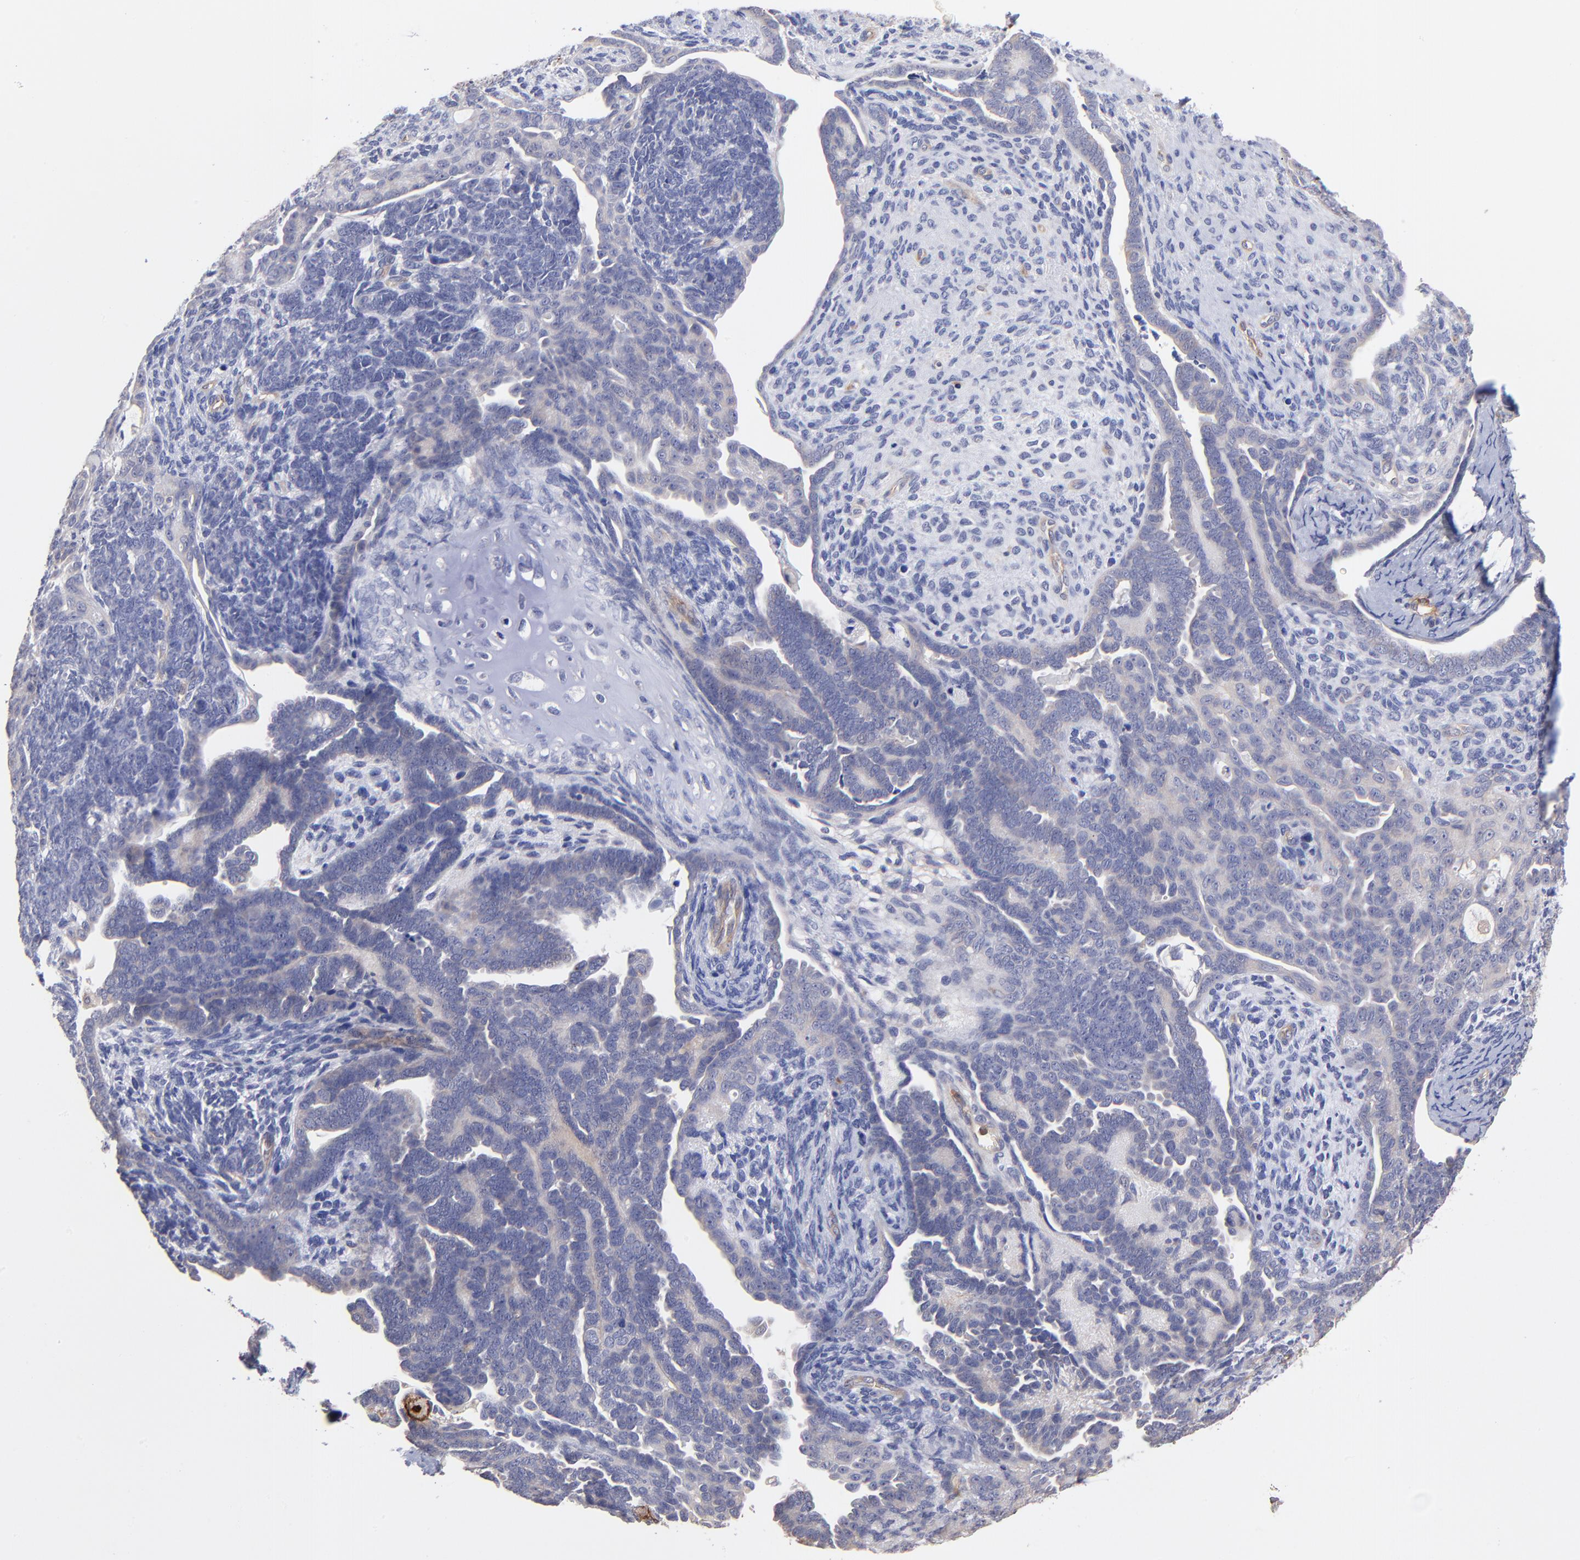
{"staining": {"intensity": "negative", "quantity": "none", "location": "none"}, "tissue": "endometrial cancer", "cell_type": "Tumor cells", "image_type": "cancer", "snomed": [{"axis": "morphology", "description": "Neoplasm, malignant, NOS"}, {"axis": "topography", "description": "Endometrium"}], "caption": "A micrograph of endometrial cancer stained for a protein displays no brown staining in tumor cells.", "gene": "ASB7", "patient": {"sex": "female", "age": 74}}